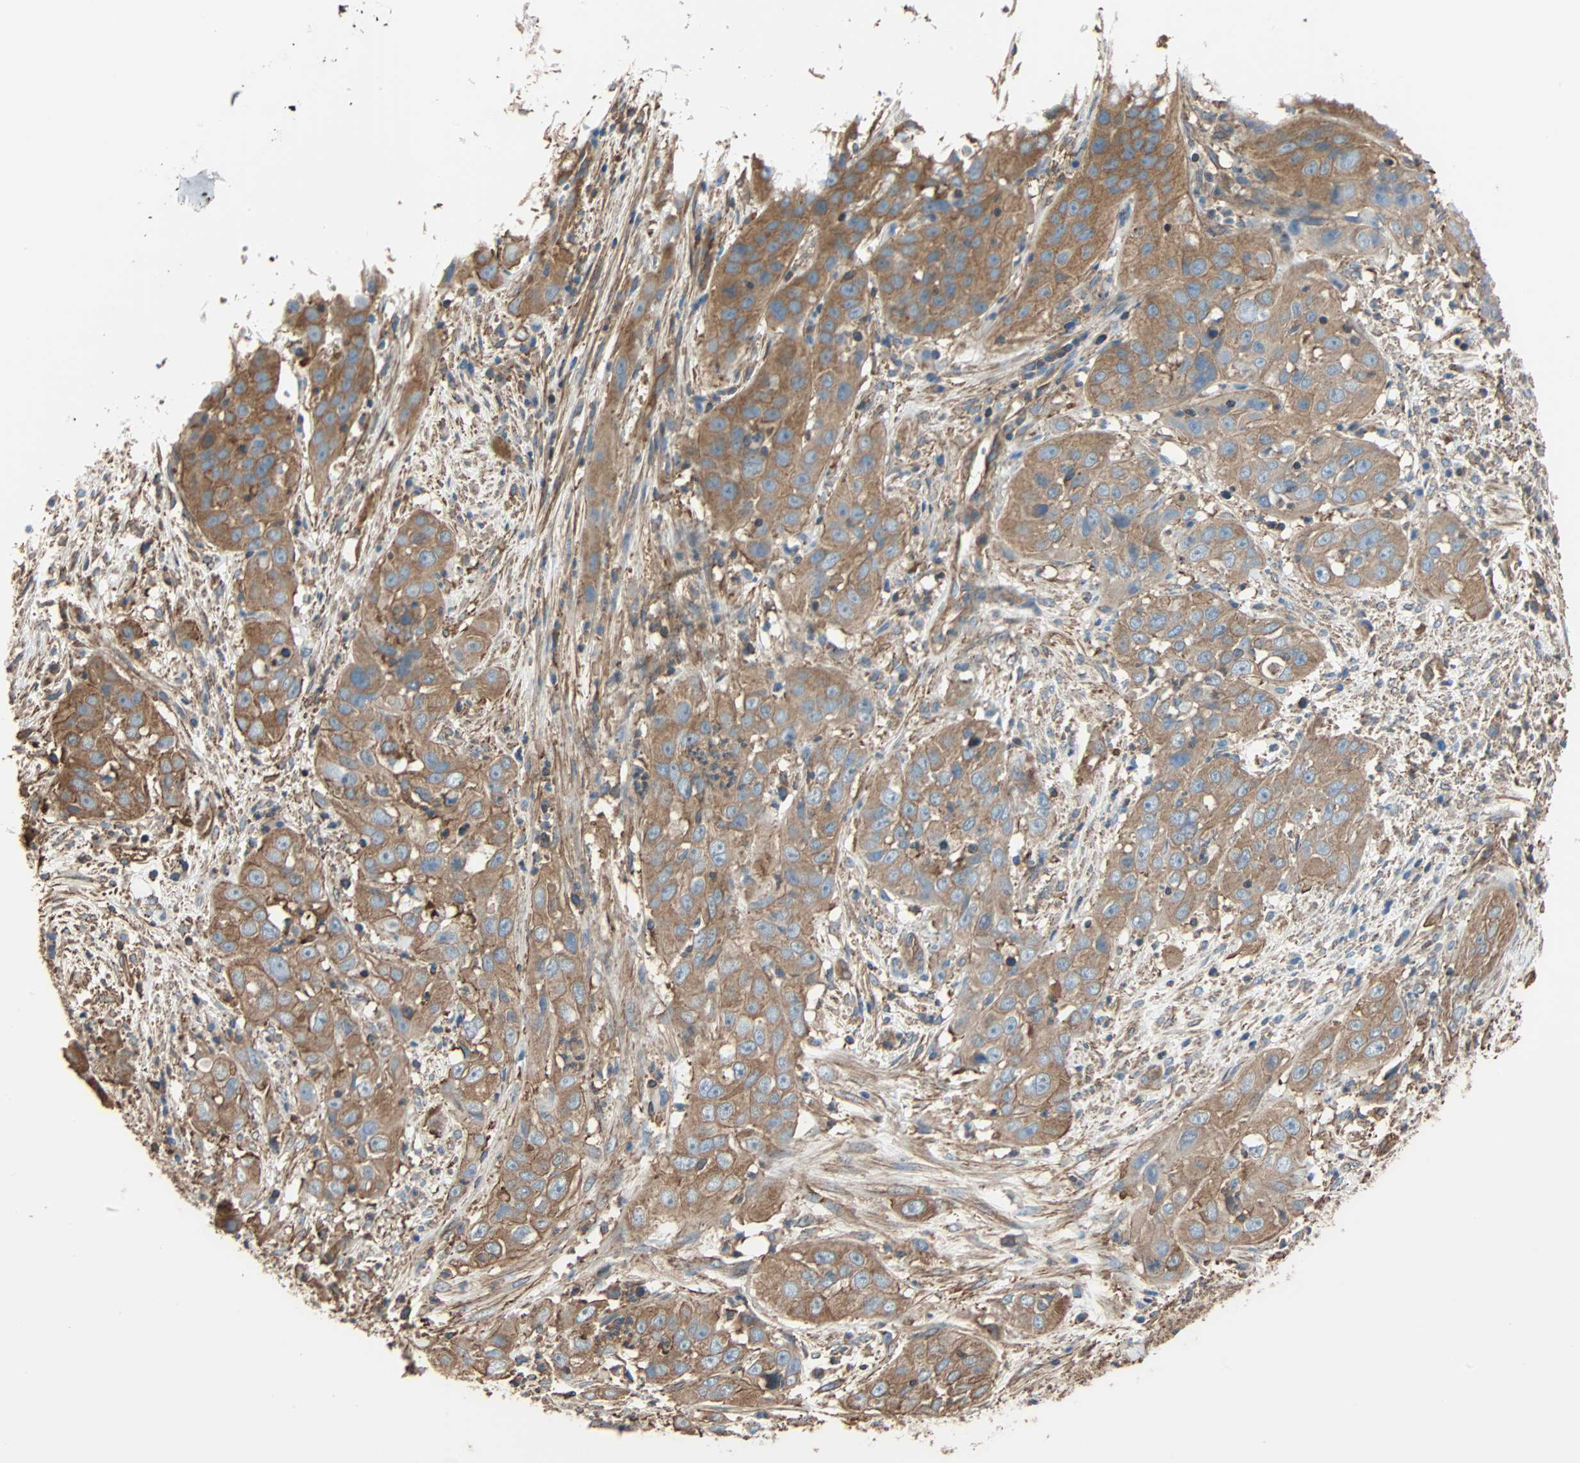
{"staining": {"intensity": "moderate", "quantity": ">75%", "location": "cytoplasmic/membranous"}, "tissue": "cervical cancer", "cell_type": "Tumor cells", "image_type": "cancer", "snomed": [{"axis": "morphology", "description": "Squamous cell carcinoma, NOS"}, {"axis": "topography", "description": "Cervix"}], "caption": "Cervical cancer stained for a protein (brown) exhibits moderate cytoplasmic/membranous positive positivity in approximately >75% of tumor cells.", "gene": "GALNT10", "patient": {"sex": "female", "age": 32}}